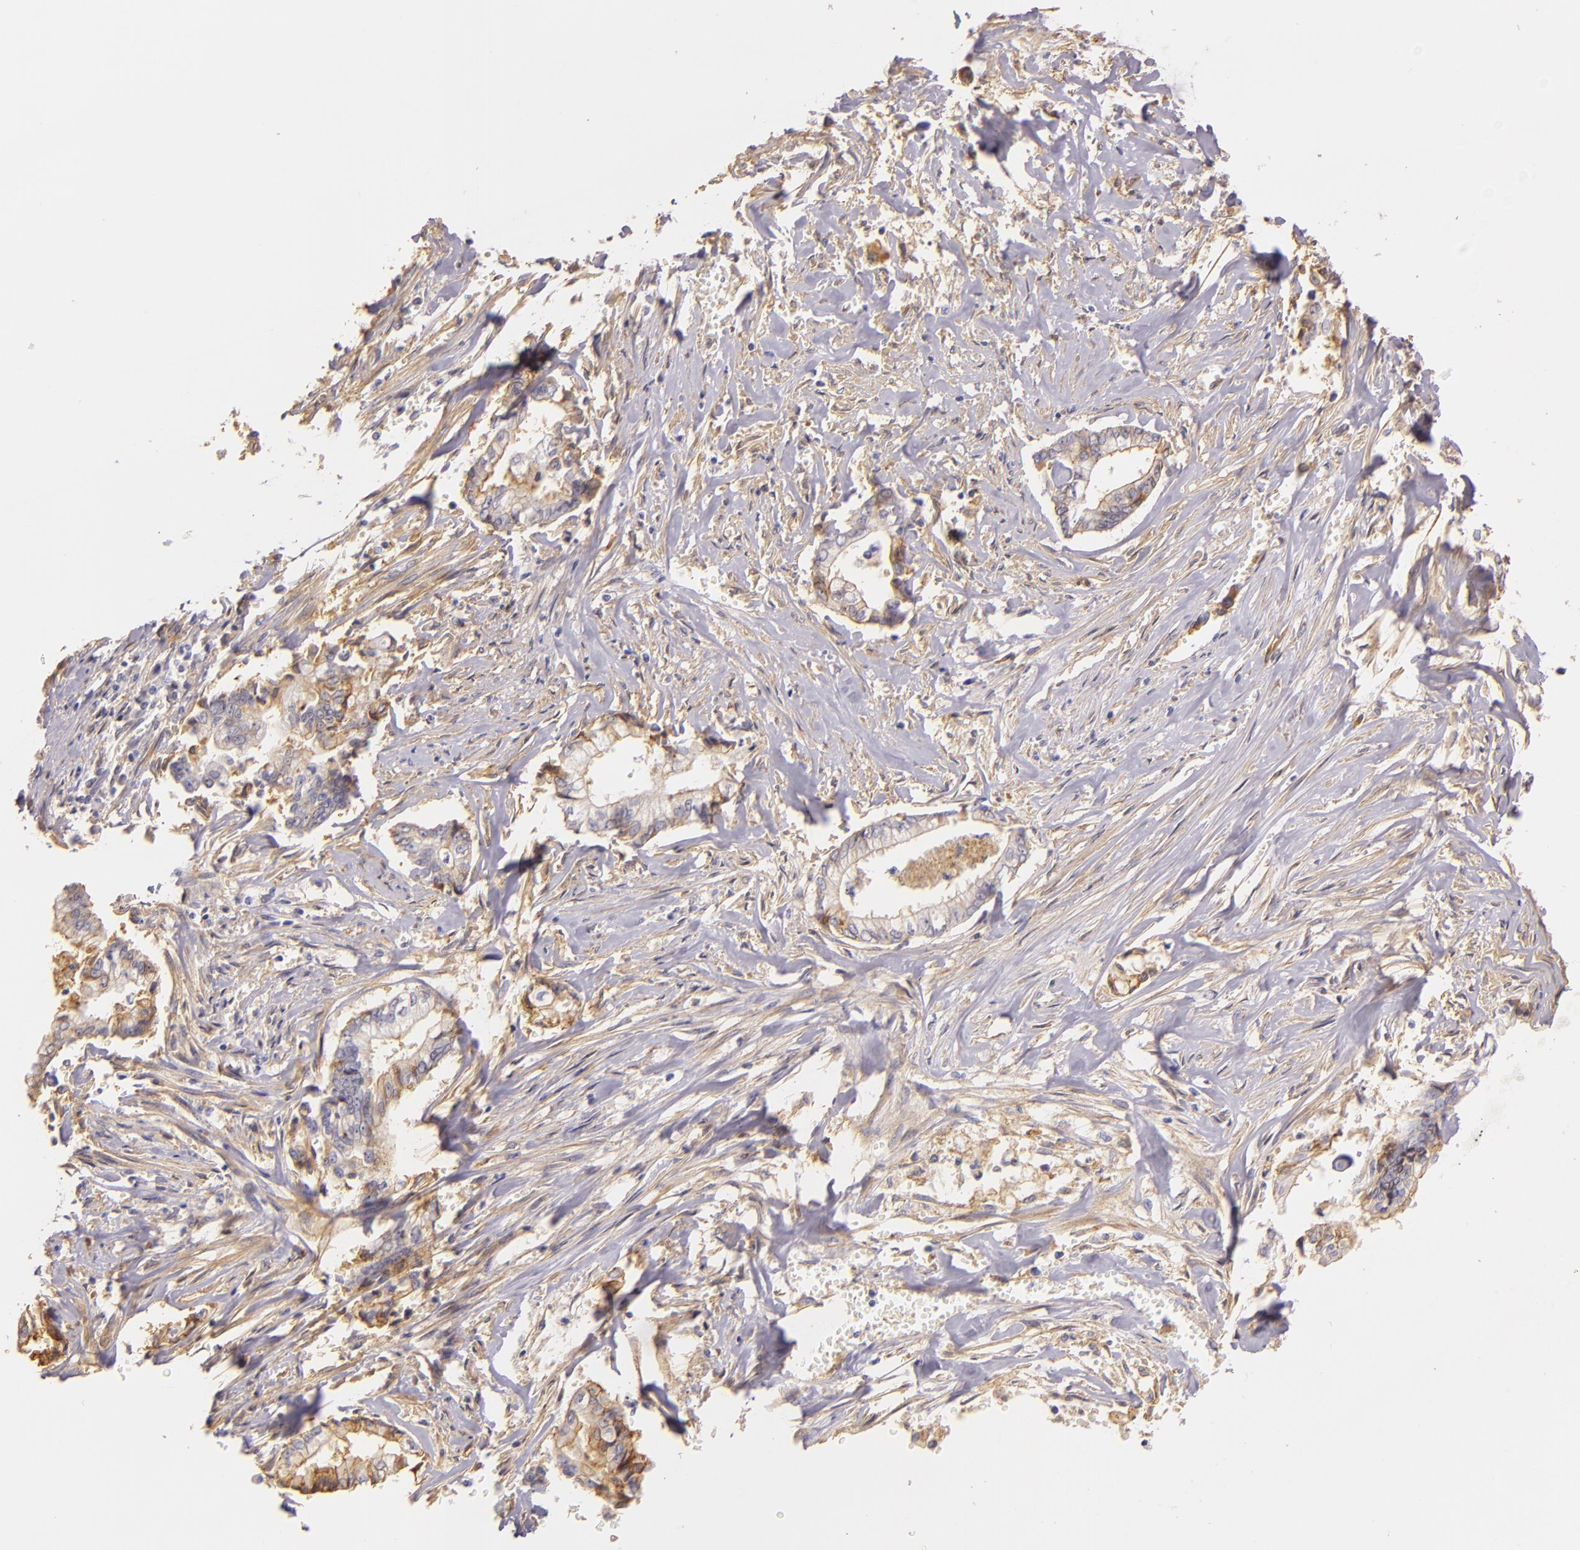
{"staining": {"intensity": "weak", "quantity": "25%-75%", "location": "cytoplasmic/membranous"}, "tissue": "liver cancer", "cell_type": "Tumor cells", "image_type": "cancer", "snomed": [{"axis": "morphology", "description": "Cholangiocarcinoma"}, {"axis": "topography", "description": "Liver"}], "caption": "Liver cancer stained for a protein (brown) shows weak cytoplasmic/membranous positive expression in approximately 25%-75% of tumor cells.", "gene": "CTSF", "patient": {"sex": "male", "age": 57}}